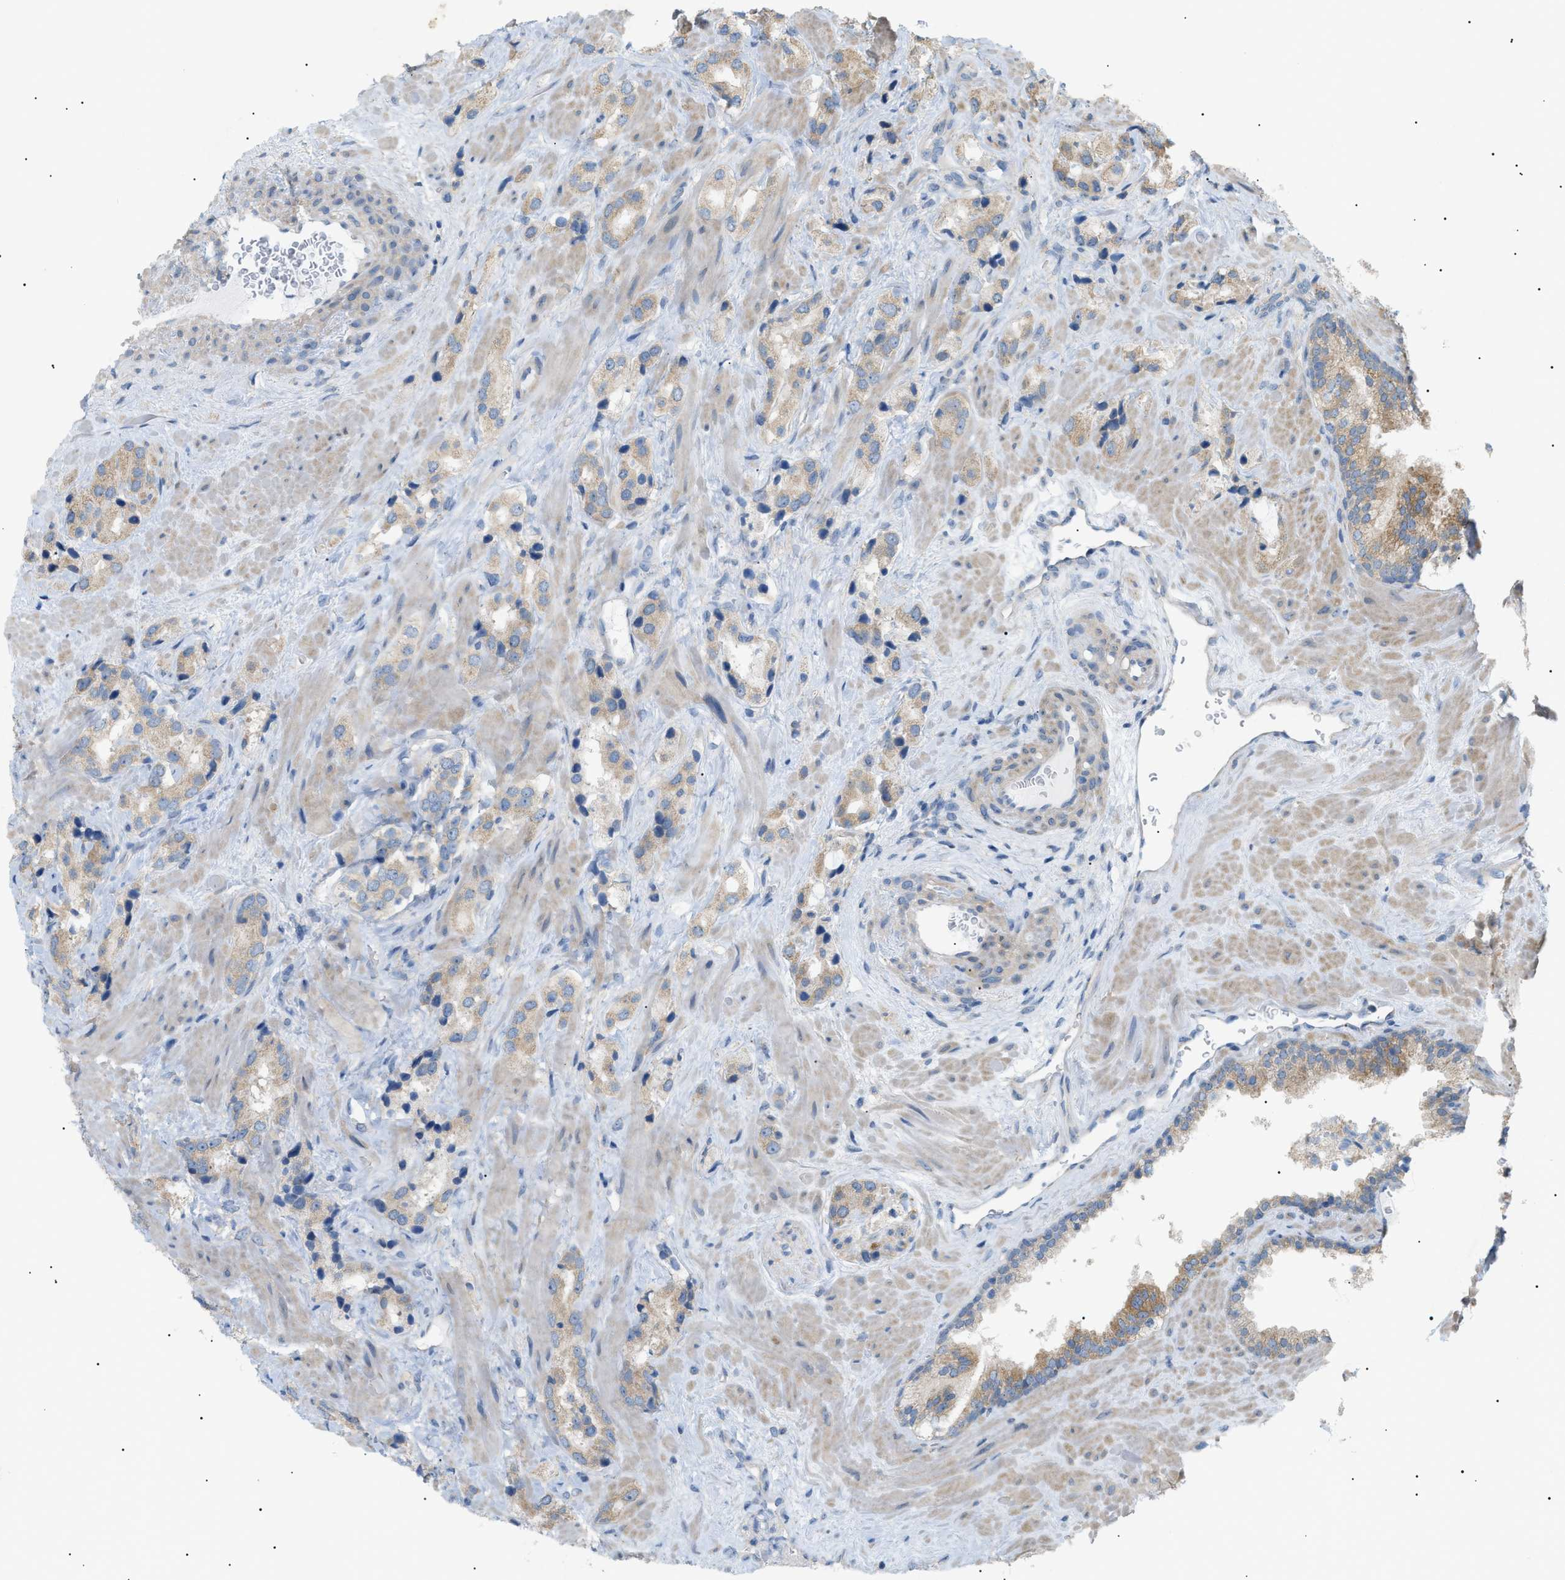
{"staining": {"intensity": "weak", "quantity": "25%-75%", "location": "cytoplasmic/membranous"}, "tissue": "prostate cancer", "cell_type": "Tumor cells", "image_type": "cancer", "snomed": [{"axis": "morphology", "description": "Adenocarcinoma, High grade"}, {"axis": "topography", "description": "Prostate"}], "caption": "Protein staining shows weak cytoplasmic/membranous expression in approximately 25%-75% of tumor cells in prostate adenocarcinoma (high-grade). The staining was performed using DAB to visualize the protein expression in brown, while the nuclei were stained in blue with hematoxylin (Magnification: 20x).", "gene": "IRS2", "patient": {"sex": "male", "age": 64}}